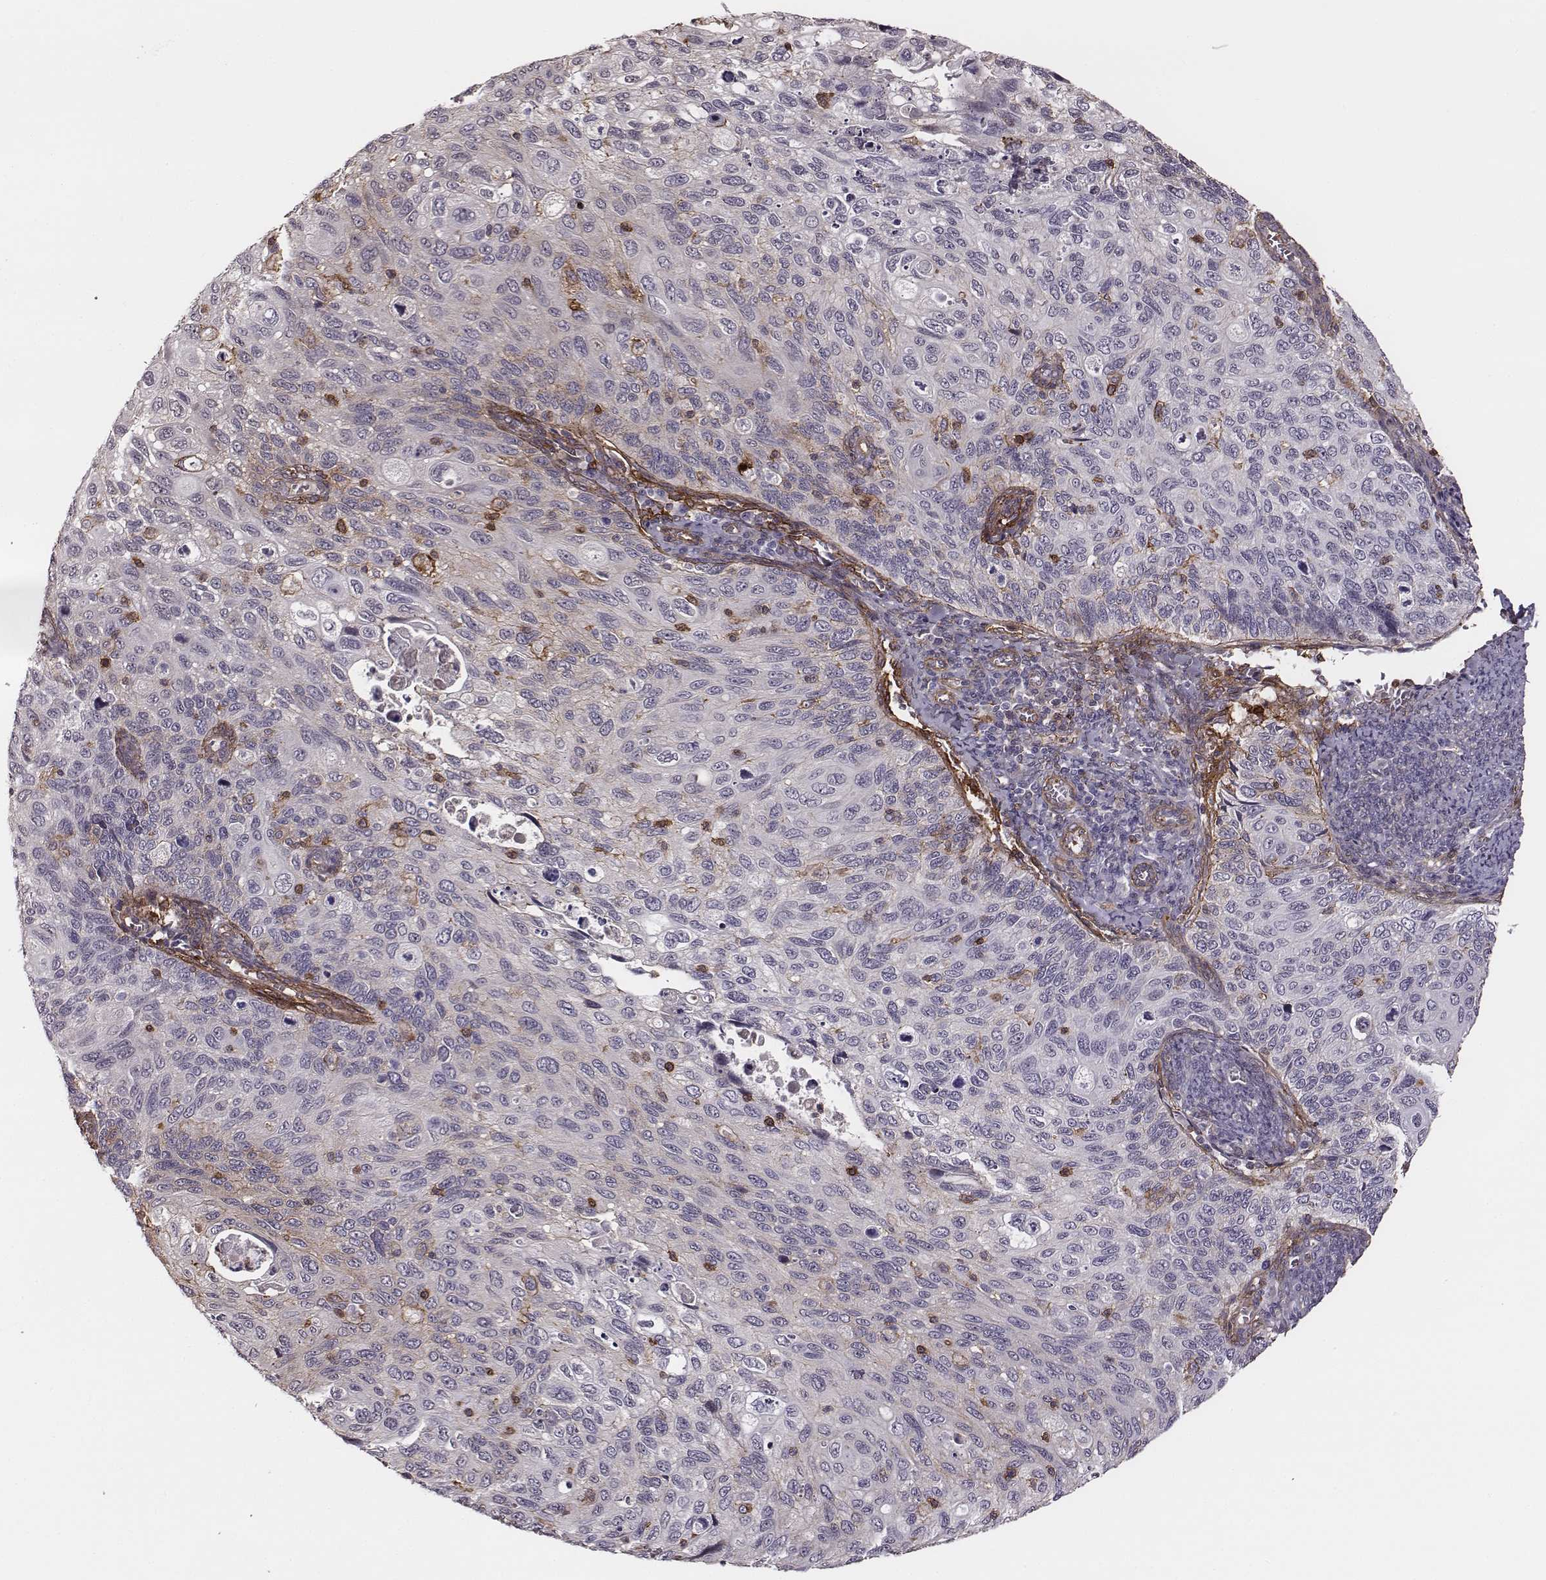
{"staining": {"intensity": "moderate", "quantity": "<25%", "location": "cytoplasmic/membranous"}, "tissue": "cervical cancer", "cell_type": "Tumor cells", "image_type": "cancer", "snomed": [{"axis": "morphology", "description": "Squamous cell carcinoma, NOS"}, {"axis": "topography", "description": "Cervix"}], "caption": "Moderate cytoplasmic/membranous positivity for a protein is present in approximately <25% of tumor cells of cervical squamous cell carcinoma using immunohistochemistry (IHC).", "gene": "ZYX", "patient": {"sex": "female", "age": 70}}